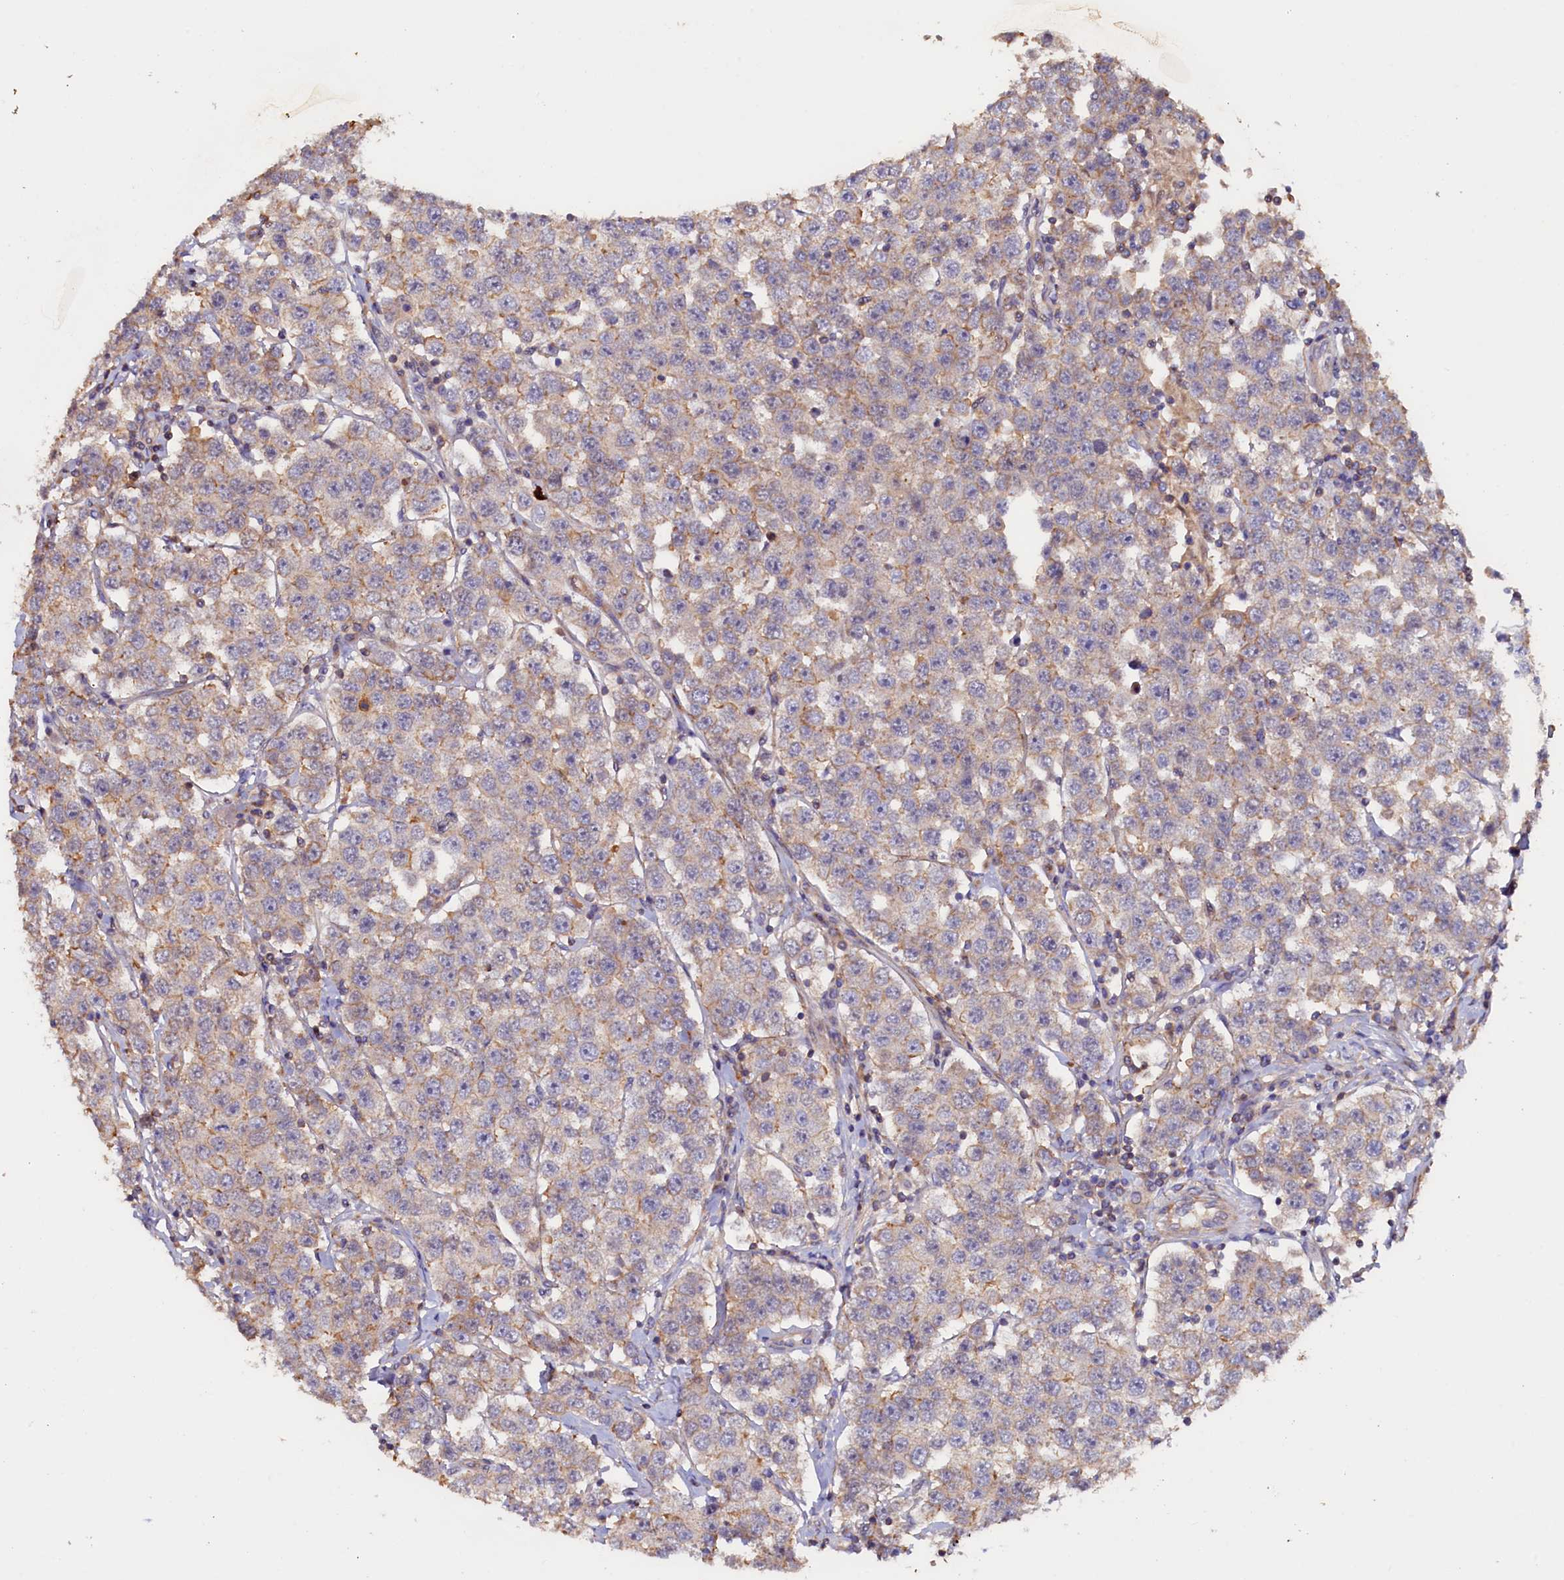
{"staining": {"intensity": "weak", "quantity": "25%-75%", "location": "cytoplasmic/membranous"}, "tissue": "testis cancer", "cell_type": "Tumor cells", "image_type": "cancer", "snomed": [{"axis": "morphology", "description": "Seminoma, NOS"}, {"axis": "topography", "description": "Testis"}], "caption": "Human testis cancer (seminoma) stained for a protein (brown) exhibits weak cytoplasmic/membranous positive expression in approximately 25%-75% of tumor cells.", "gene": "DUOXA1", "patient": {"sex": "male", "age": 28}}